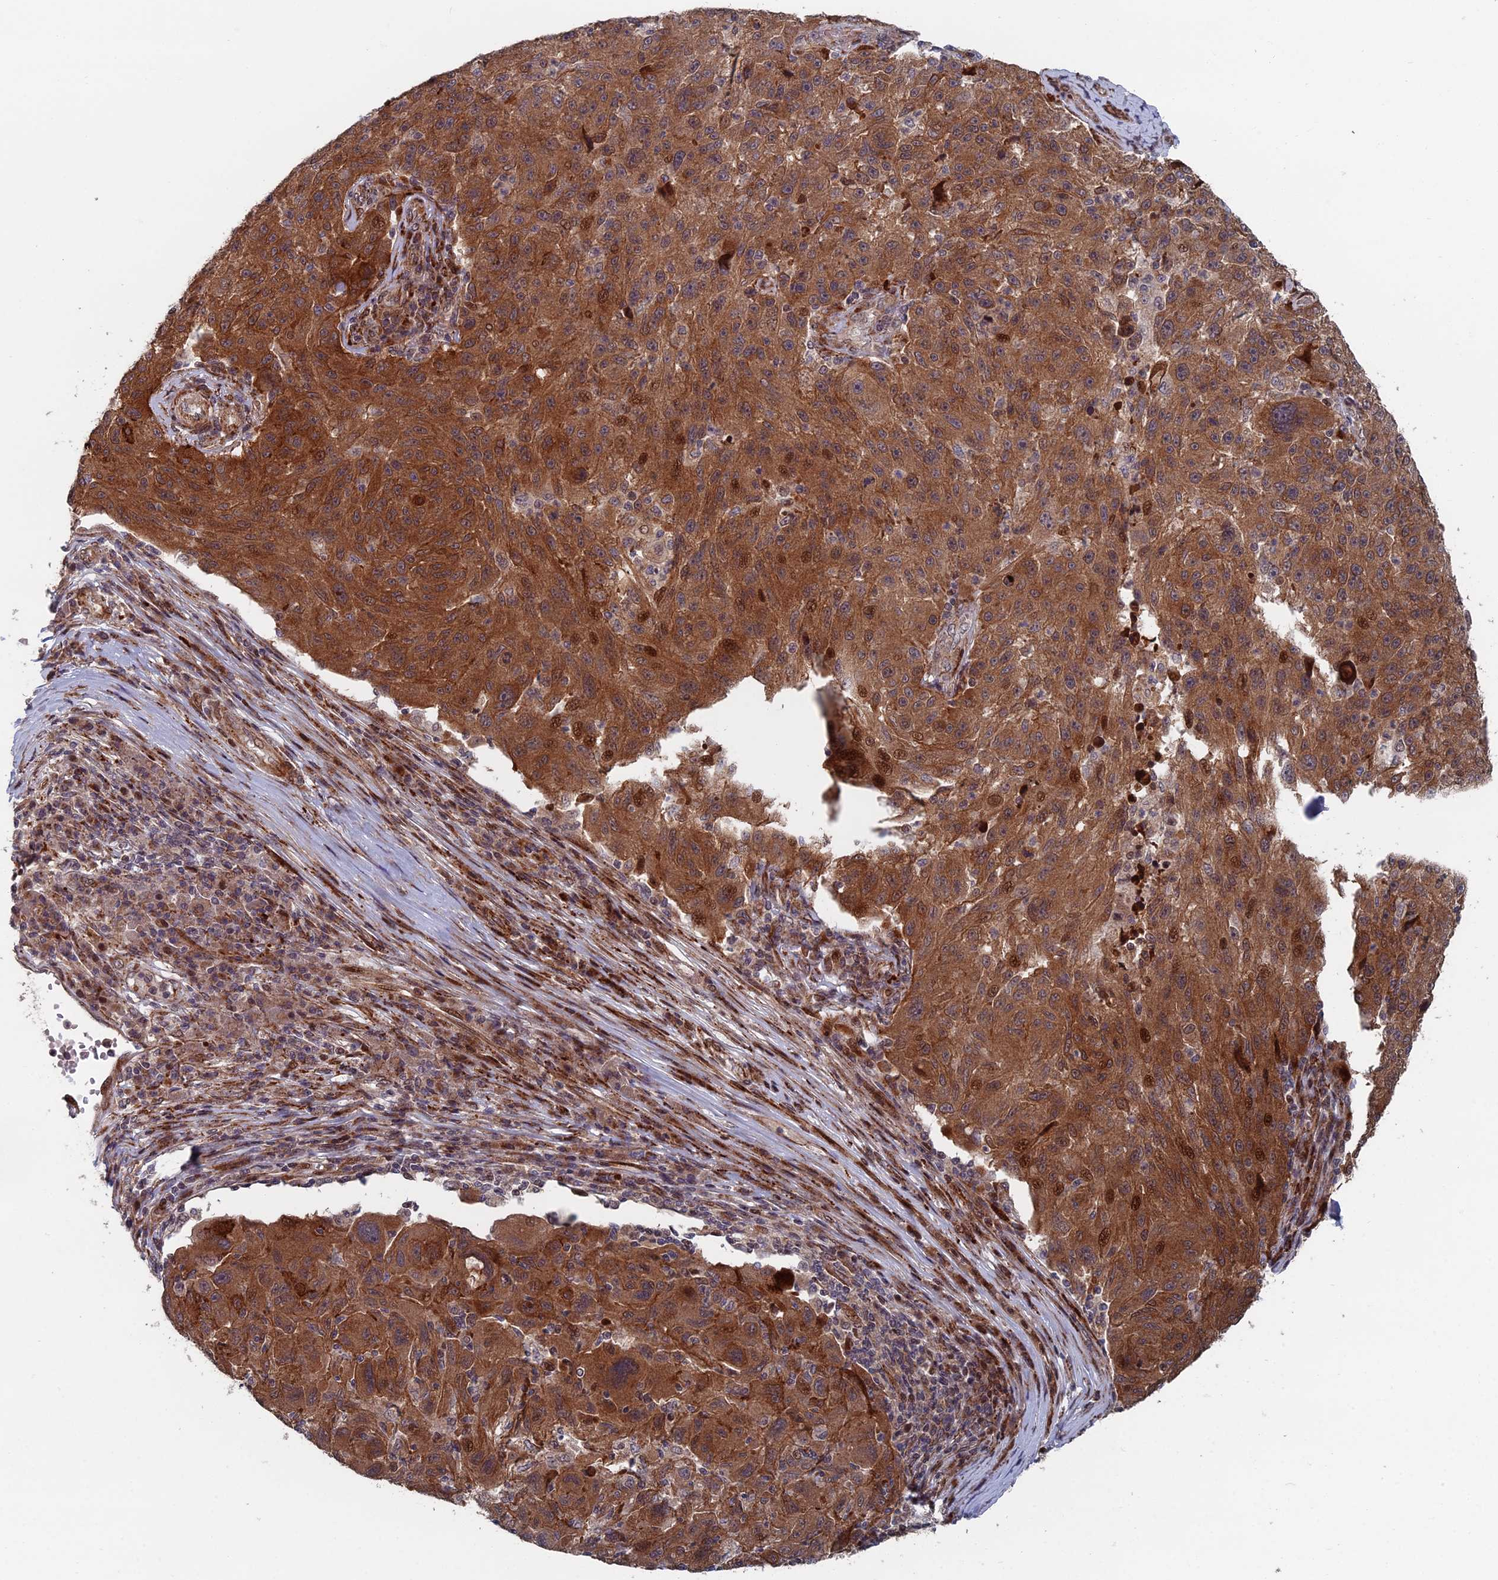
{"staining": {"intensity": "moderate", "quantity": ">75%", "location": "cytoplasmic/membranous,nuclear"}, "tissue": "melanoma", "cell_type": "Tumor cells", "image_type": "cancer", "snomed": [{"axis": "morphology", "description": "Malignant melanoma, NOS"}, {"axis": "topography", "description": "Skin"}], "caption": "Tumor cells display medium levels of moderate cytoplasmic/membranous and nuclear staining in approximately >75% of cells in human melanoma.", "gene": "GTF2IRD1", "patient": {"sex": "male", "age": 53}}